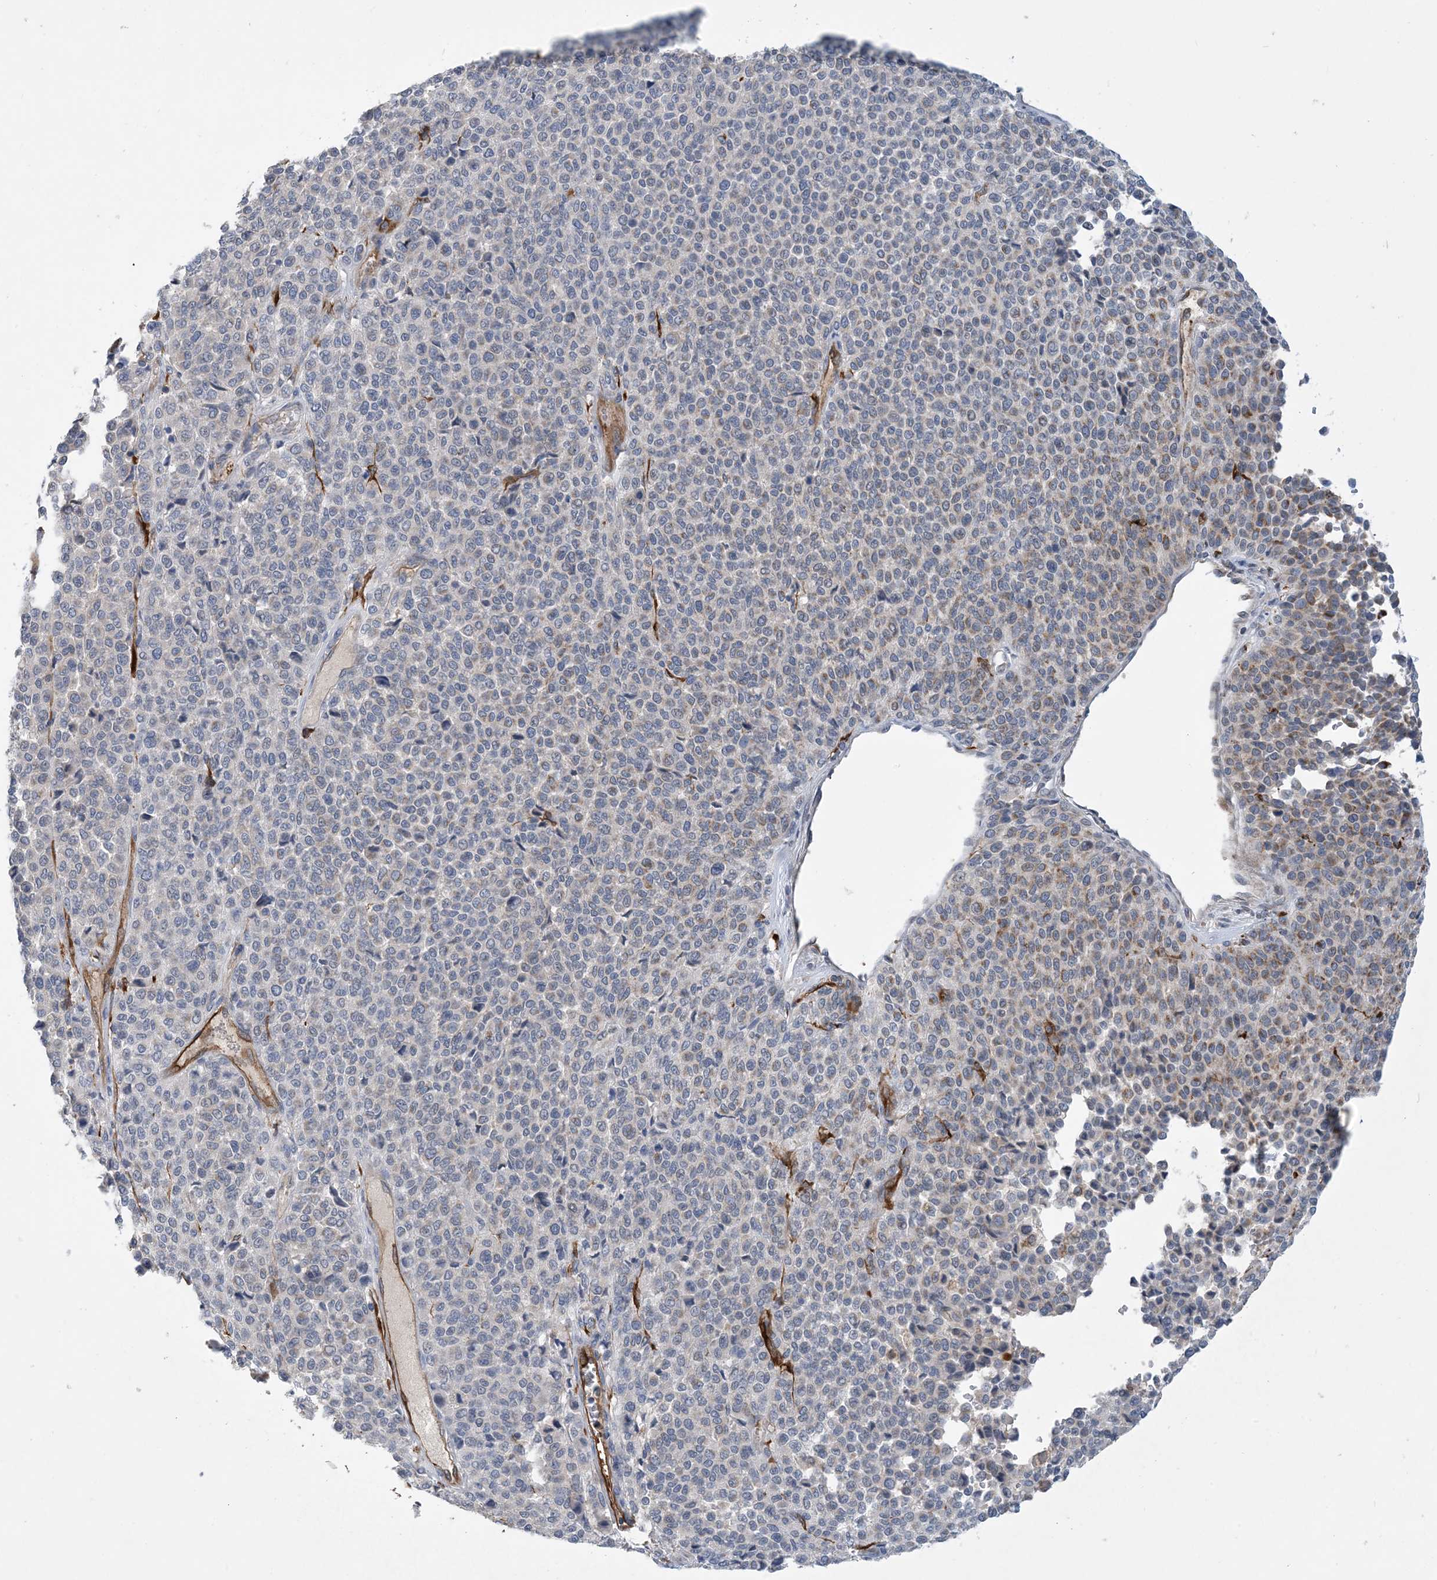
{"staining": {"intensity": "negative", "quantity": "none", "location": "none"}, "tissue": "melanoma", "cell_type": "Tumor cells", "image_type": "cancer", "snomed": [{"axis": "morphology", "description": "Malignant melanoma, Metastatic site"}, {"axis": "topography", "description": "Pancreas"}], "caption": "IHC image of melanoma stained for a protein (brown), which displays no staining in tumor cells. (Immunohistochemistry (ihc), brightfield microscopy, high magnification).", "gene": "EIF2A", "patient": {"sex": "female", "age": 30}}